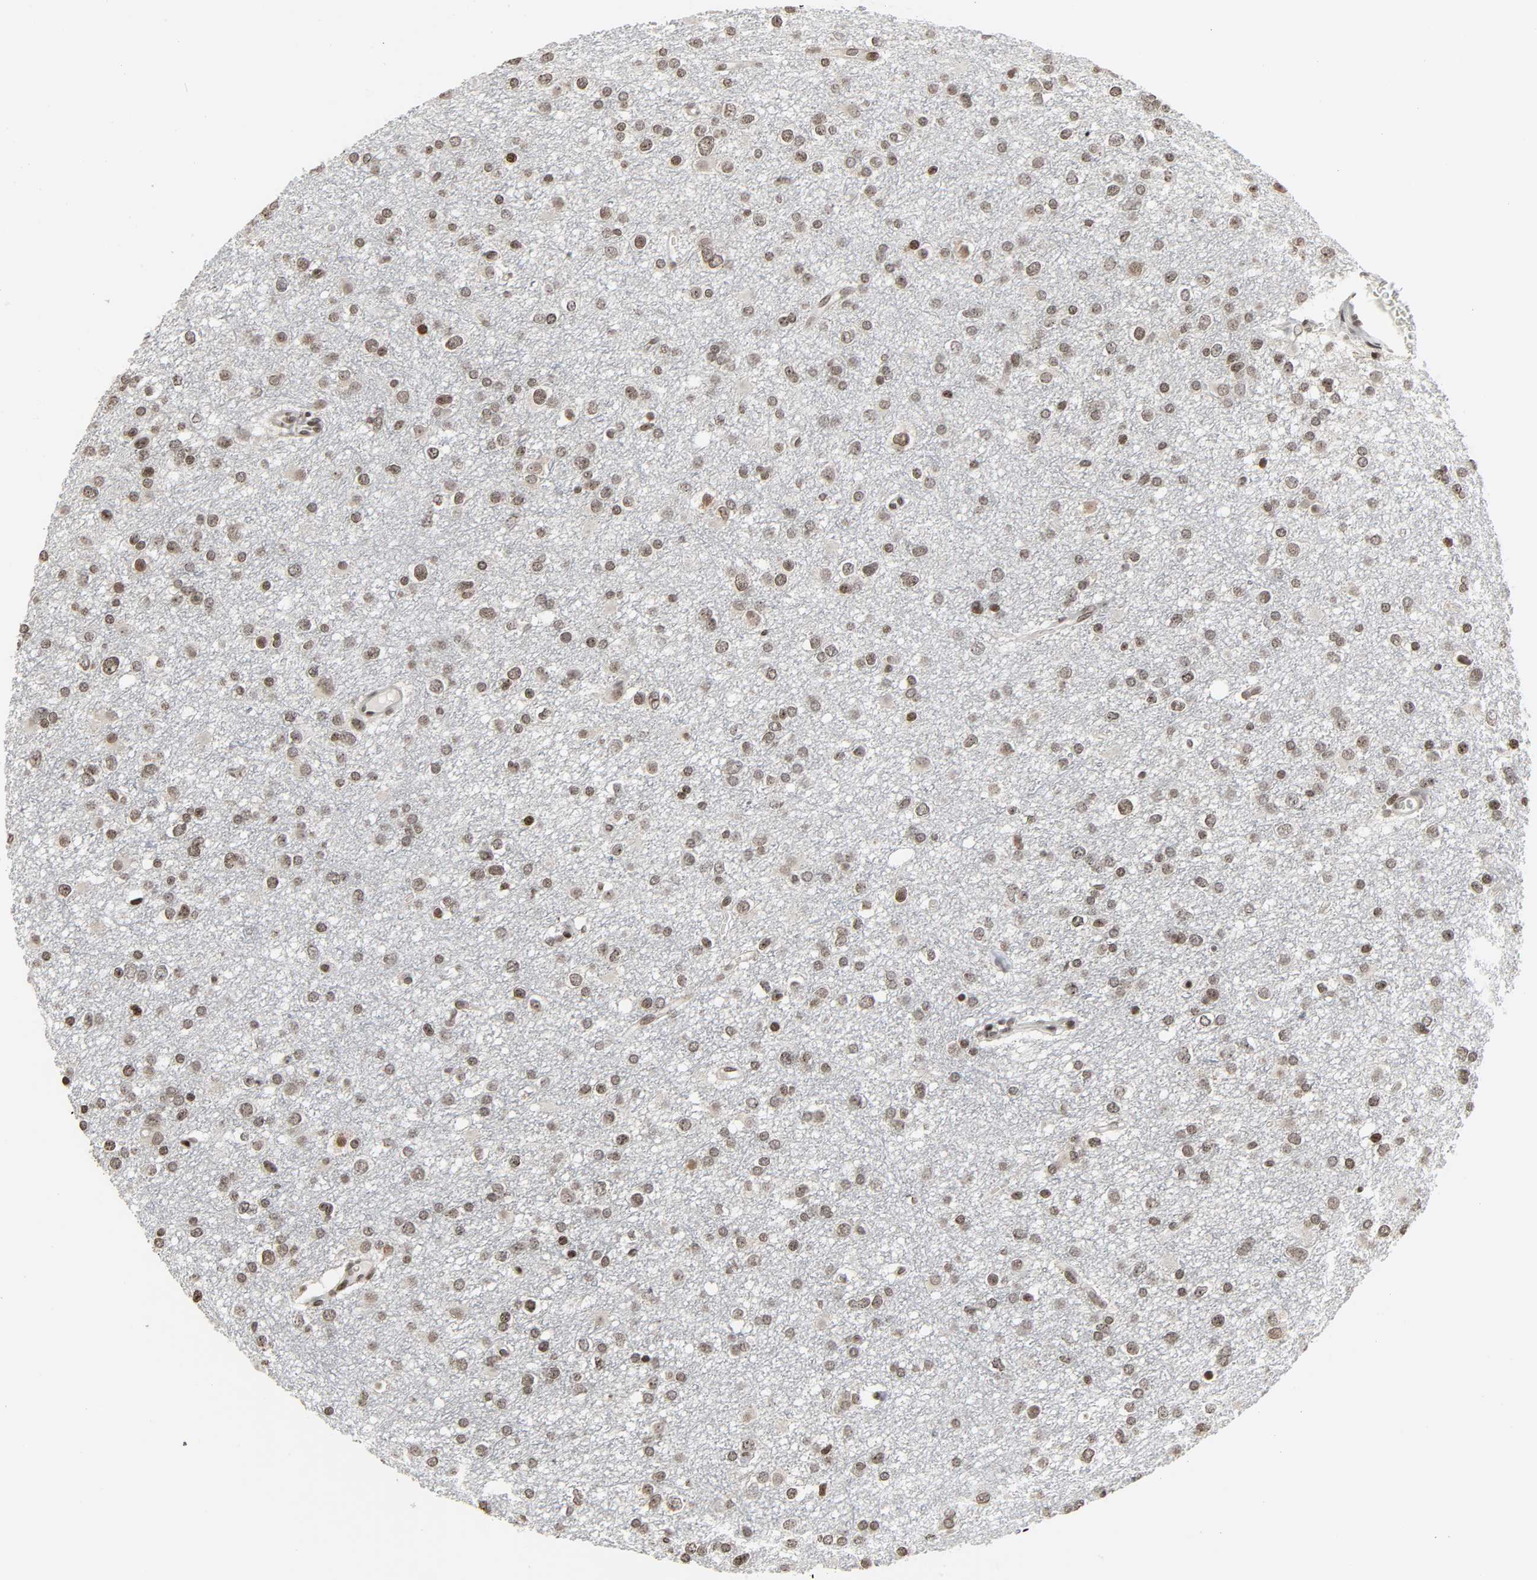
{"staining": {"intensity": "moderate", "quantity": ">75%", "location": "nuclear"}, "tissue": "glioma", "cell_type": "Tumor cells", "image_type": "cancer", "snomed": [{"axis": "morphology", "description": "Glioma, malignant, Low grade"}, {"axis": "topography", "description": "Brain"}], "caption": "A medium amount of moderate nuclear staining is appreciated in about >75% of tumor cells in malignant low-grade glioma tissue. (DAB (3,3'-diaminobenzidine) IHC with brightfield microscopy, high magnification).", "gene": "ELAVL1", "patient": {"sex": "male", "age": 42}}